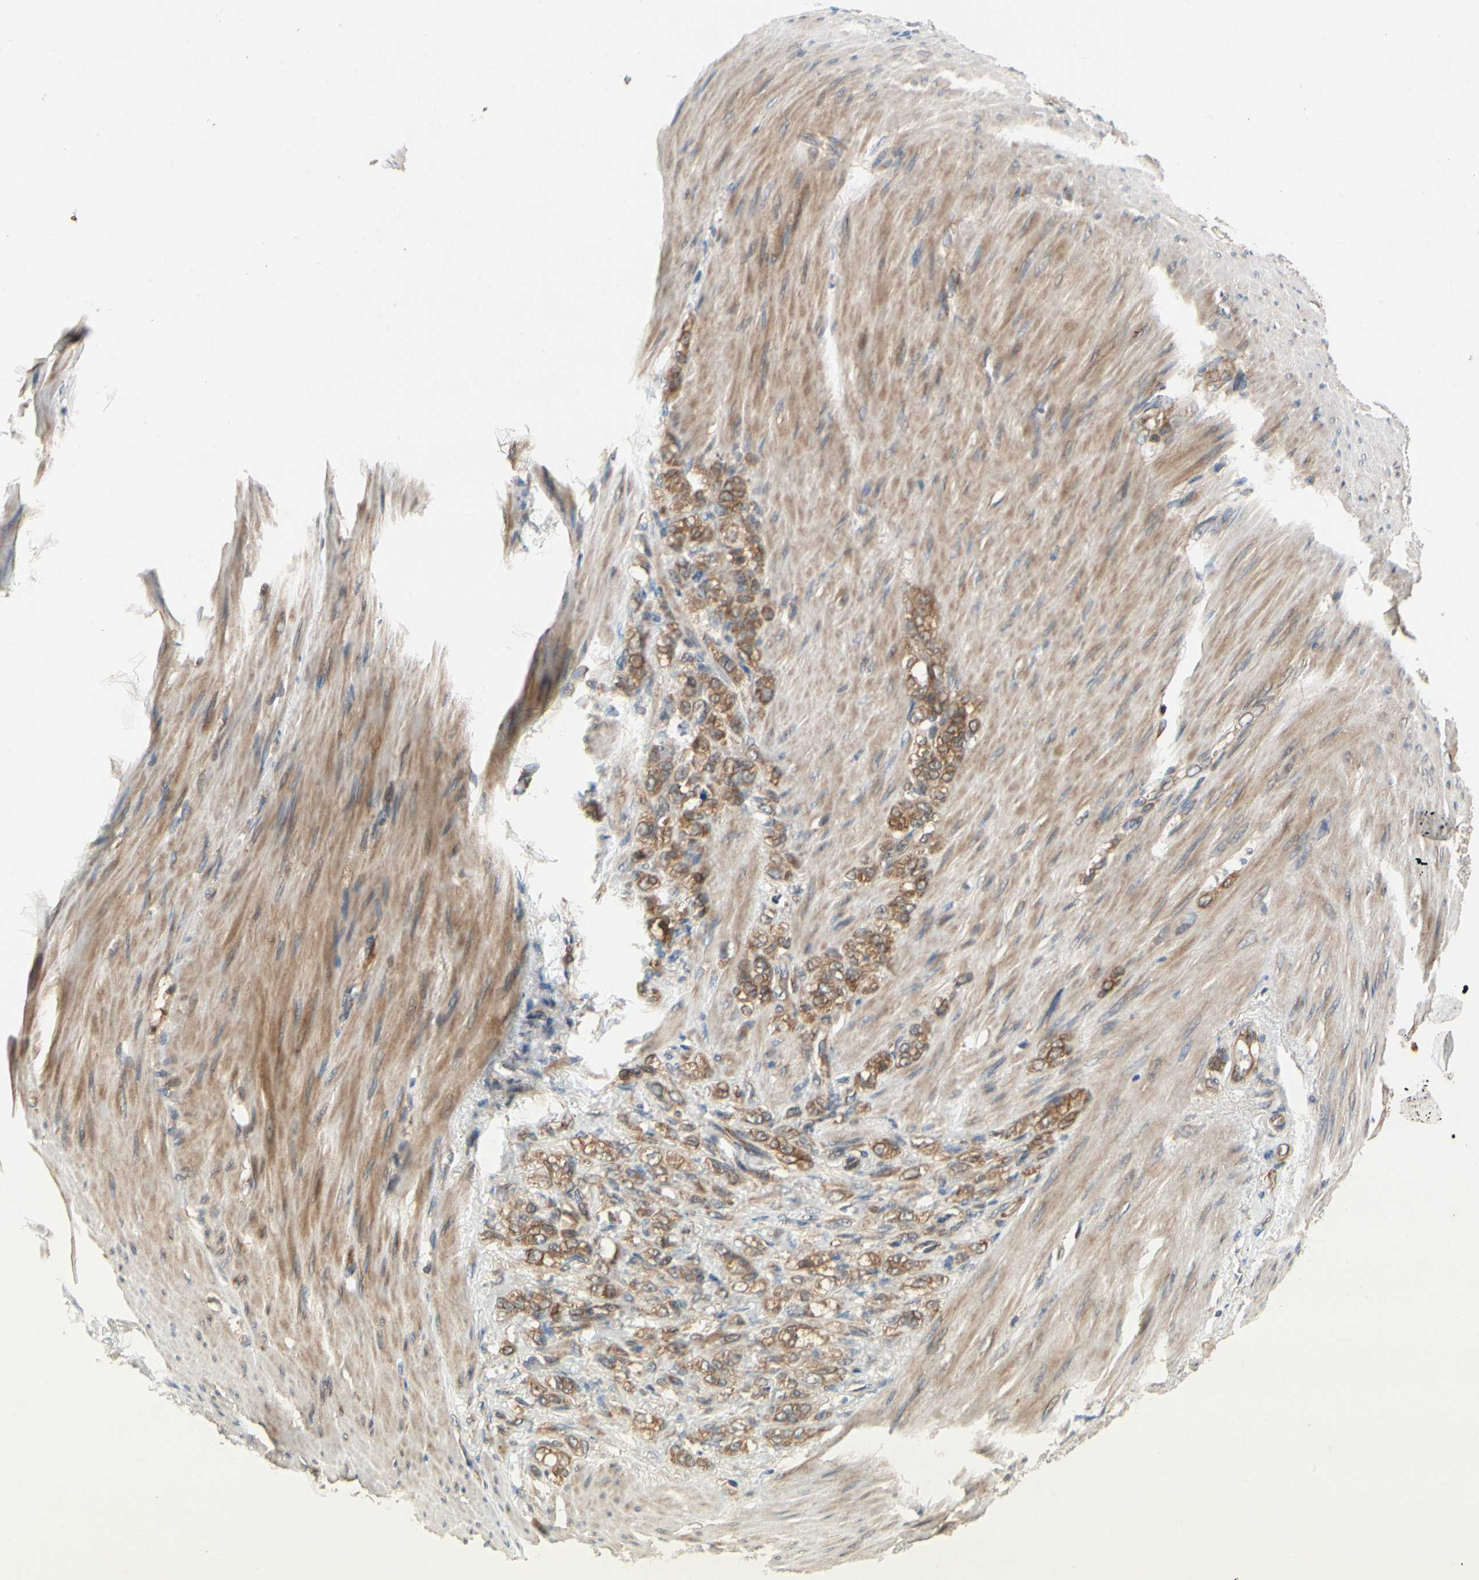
{"staining": {"intensity": "moderate", "quantity": ">75%", "location": "cytoplasmic/membranous"}, "tissue": "stomach cancer", "cell_type": "Tumor cells", "image_type": "cancer", "snomed": [{"axis": "morphology", "description": "Adenocarcinoma, NOS"}, {"axis": "topography", "description": "Stomach"}], "caption": "Protein expression analysis of stomach cancer (adenocarcinoma) displays moderate cytoplasmic/membranous staining in about >75% of tumor cells.", "gene": "TDRP", "patient": {"sex": "male", "age": 82}}